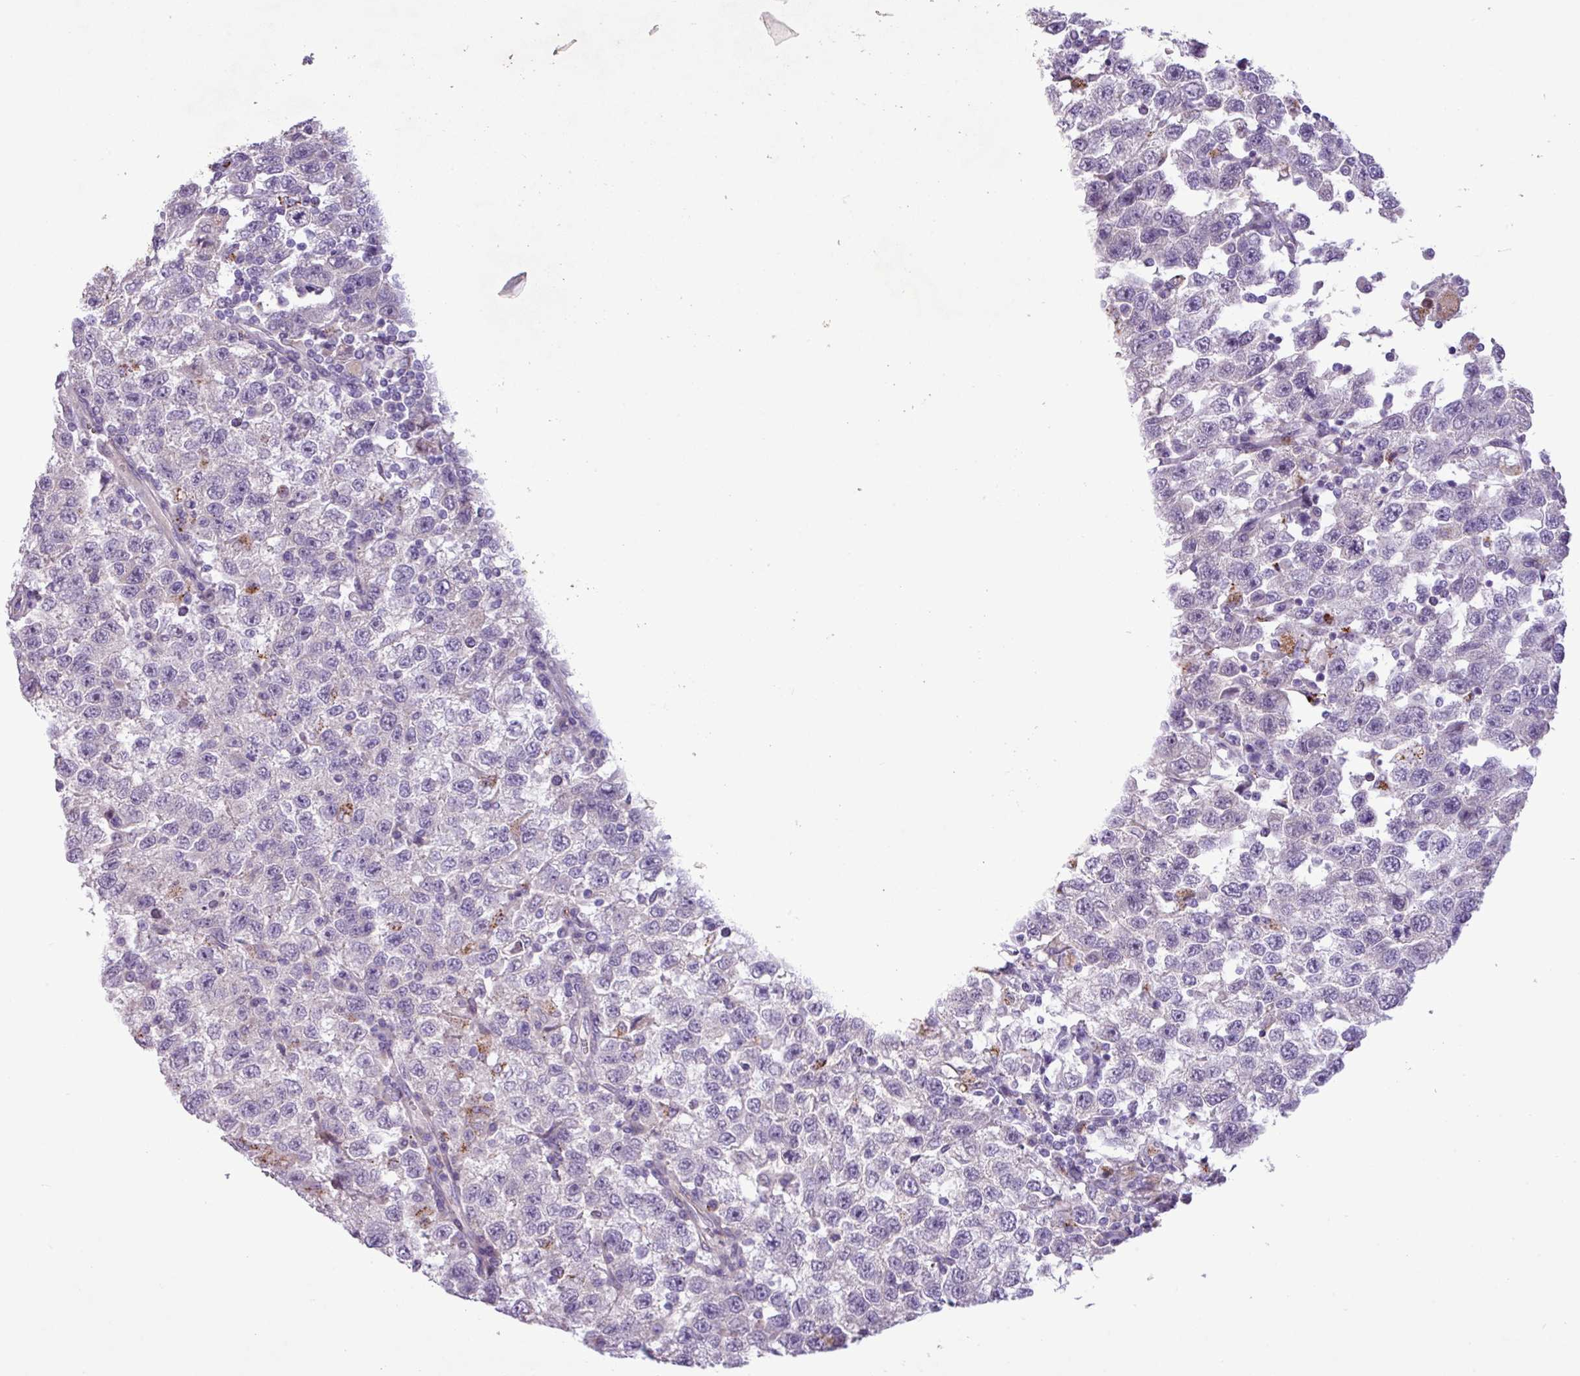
{"staining": {"intensity": "negative", "quantity": "none", "location": "none"}, "tissue": "testis cancer", "cell_type": "Tumor cells", "image_type": "cancer", "snomed": [{"axis": "morphology", "description": "Seminoma, NOS"}, {"axis": "topography", "description": "Testis"}], "caption": "The image demonstrates no significant positivity in tumor cells of testis cancer (seminoma).", "gene": "CD248", "patient": {"sex": "male", "age": 41}}